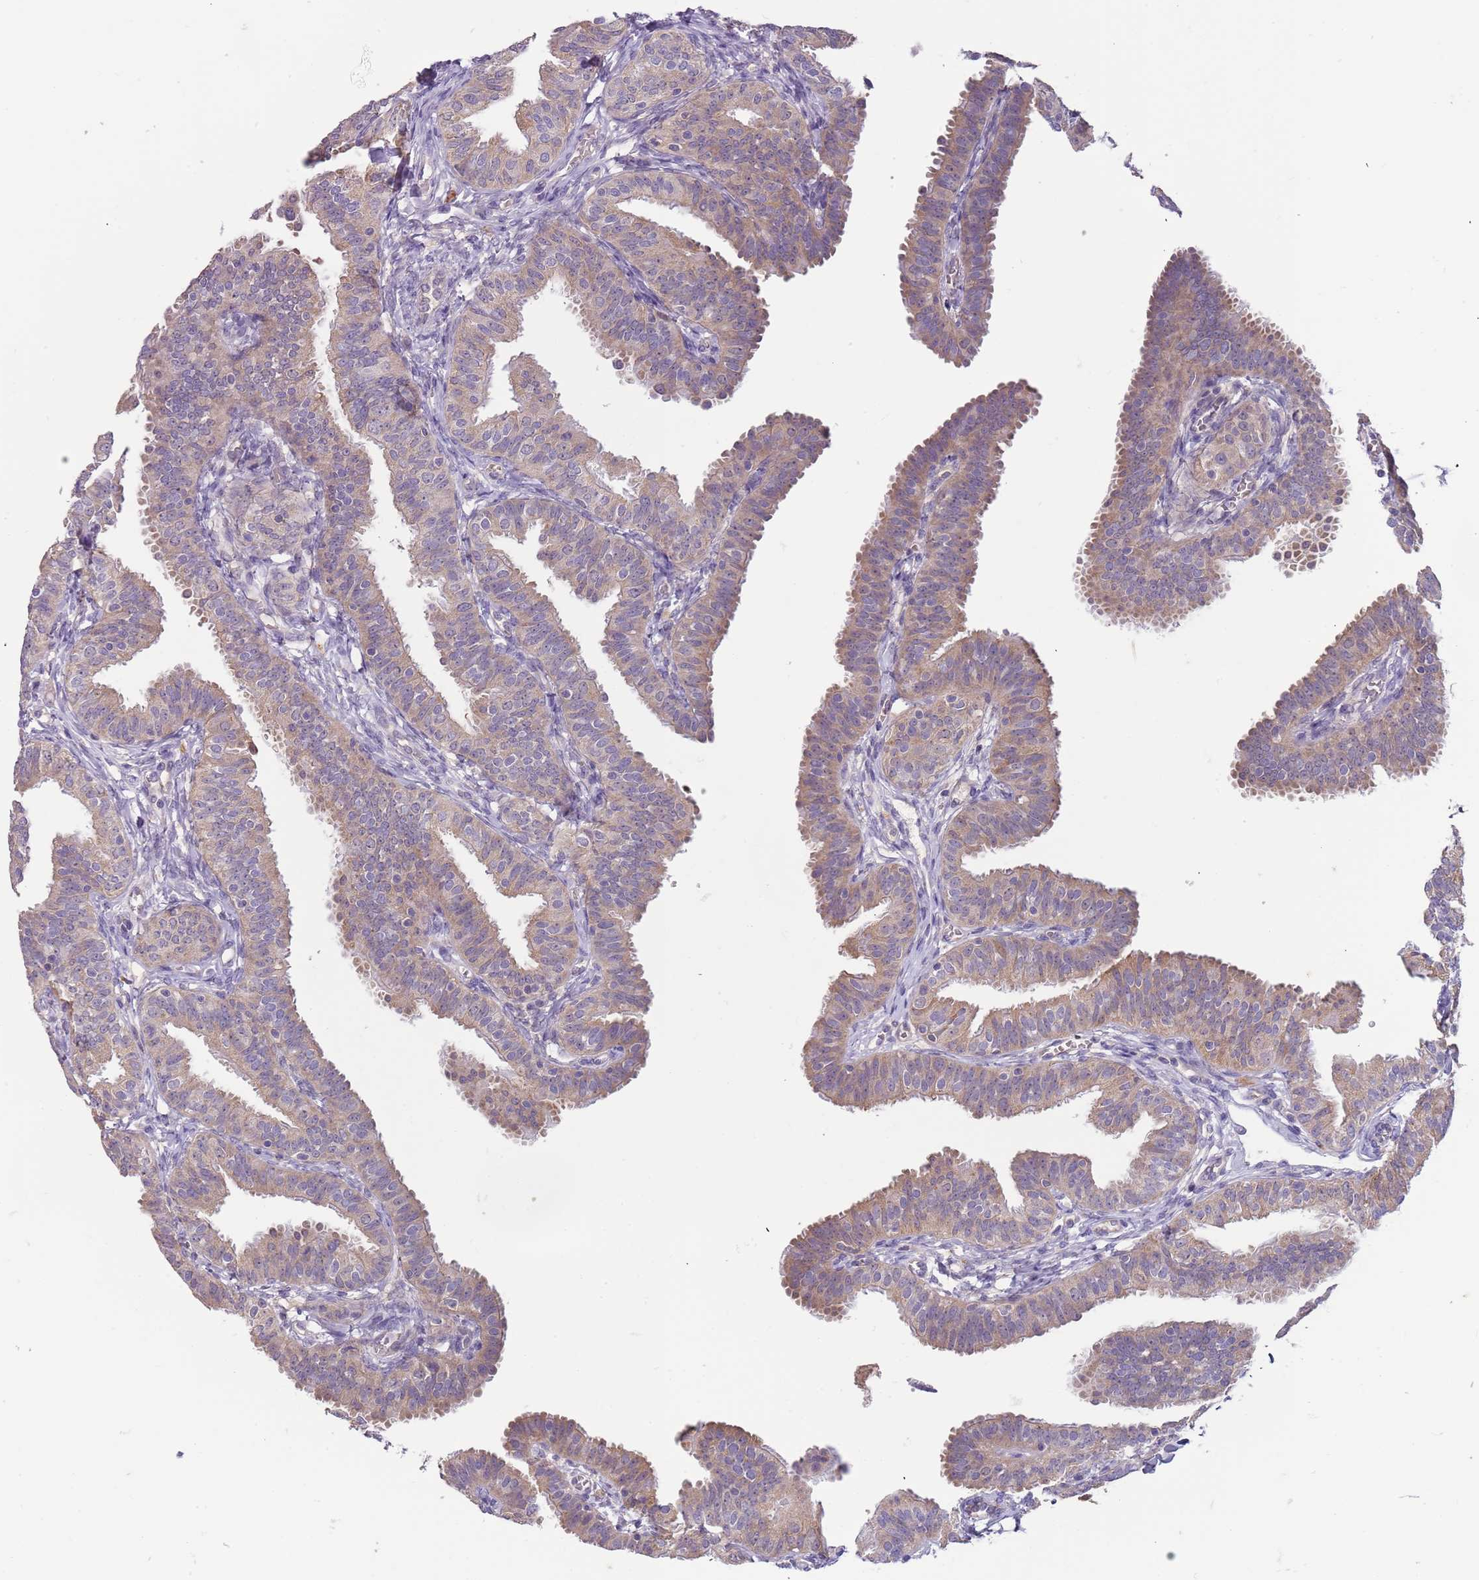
{"staining": {"intensity": "weak", "quantity": "25%-75%", "location": "cytoplasmic/membranous"}, "tissue": "fallopian tube", "cell_type": "Glandular cells", "image_type": "normal", "snomed": [{"axis": "morphology", "description": "Normal tissue, NOS"}, {"axis": "topography", "description": "Fallopian tube"}], "caption": "This micrograph shows IHC staining of normal fallopian tube, with low weak cytoplasmic/membranous positivity in approximately 25%-75% of glandular cells.", "gene": "FECH", "patient": {"sex": "female", "age": 35}}